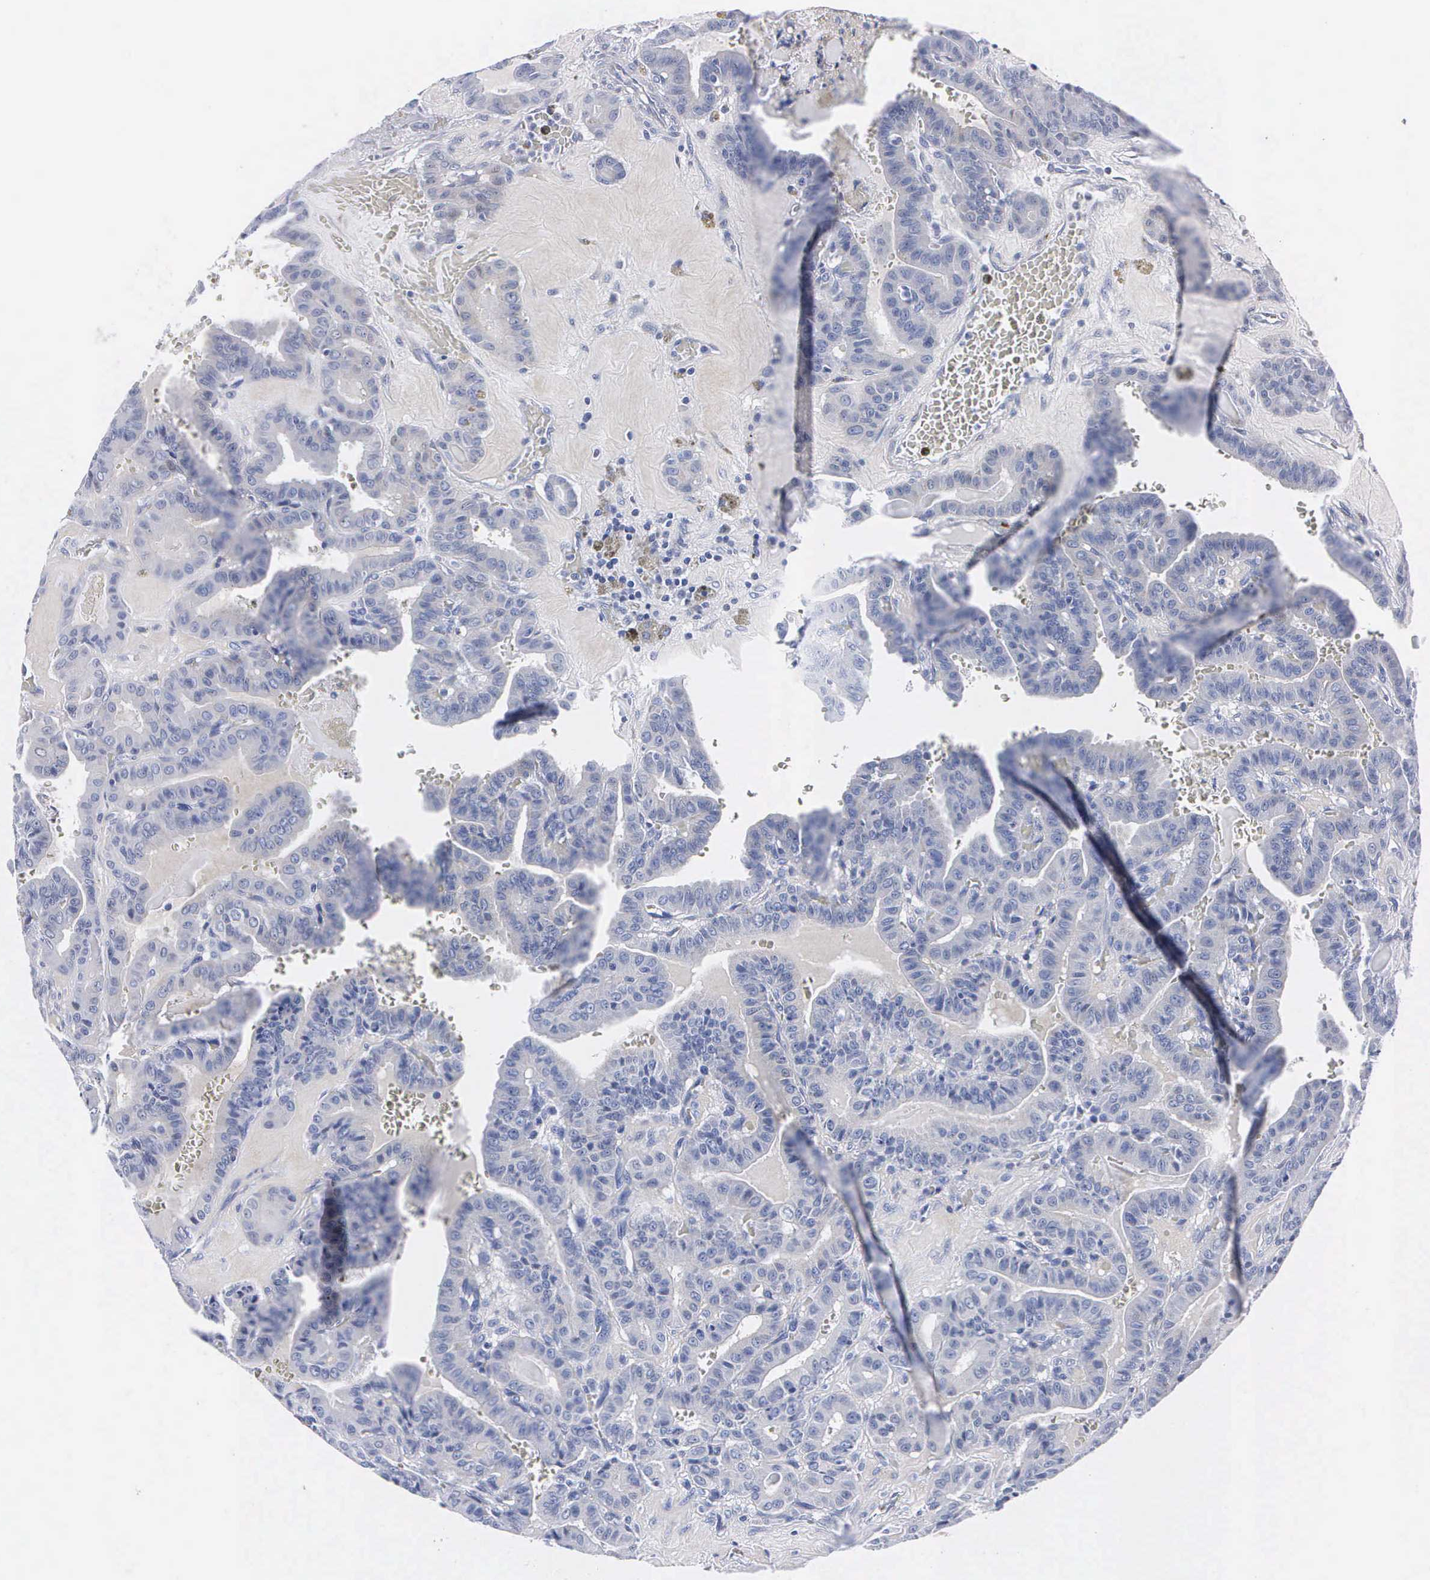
{"staining": {"intensity": "negative", "quantity": "none", "location": "none"}, "tissue": "thyroid cancer", "cell_type": "Tumor cells", "image_type": "cancer", "snomed": [{"axis": "morphology", "description": "Papillary adenocarcinoma, NOS"}, {"axis": "topography", "description": "Thyroid gland"}], "caption": "IHC of human thyroid cancer (papillary adenocarcinoma) displays no staining in tumor cells.", "gene": "ENO2", "patient": {"sex": "male", "age": 87}}